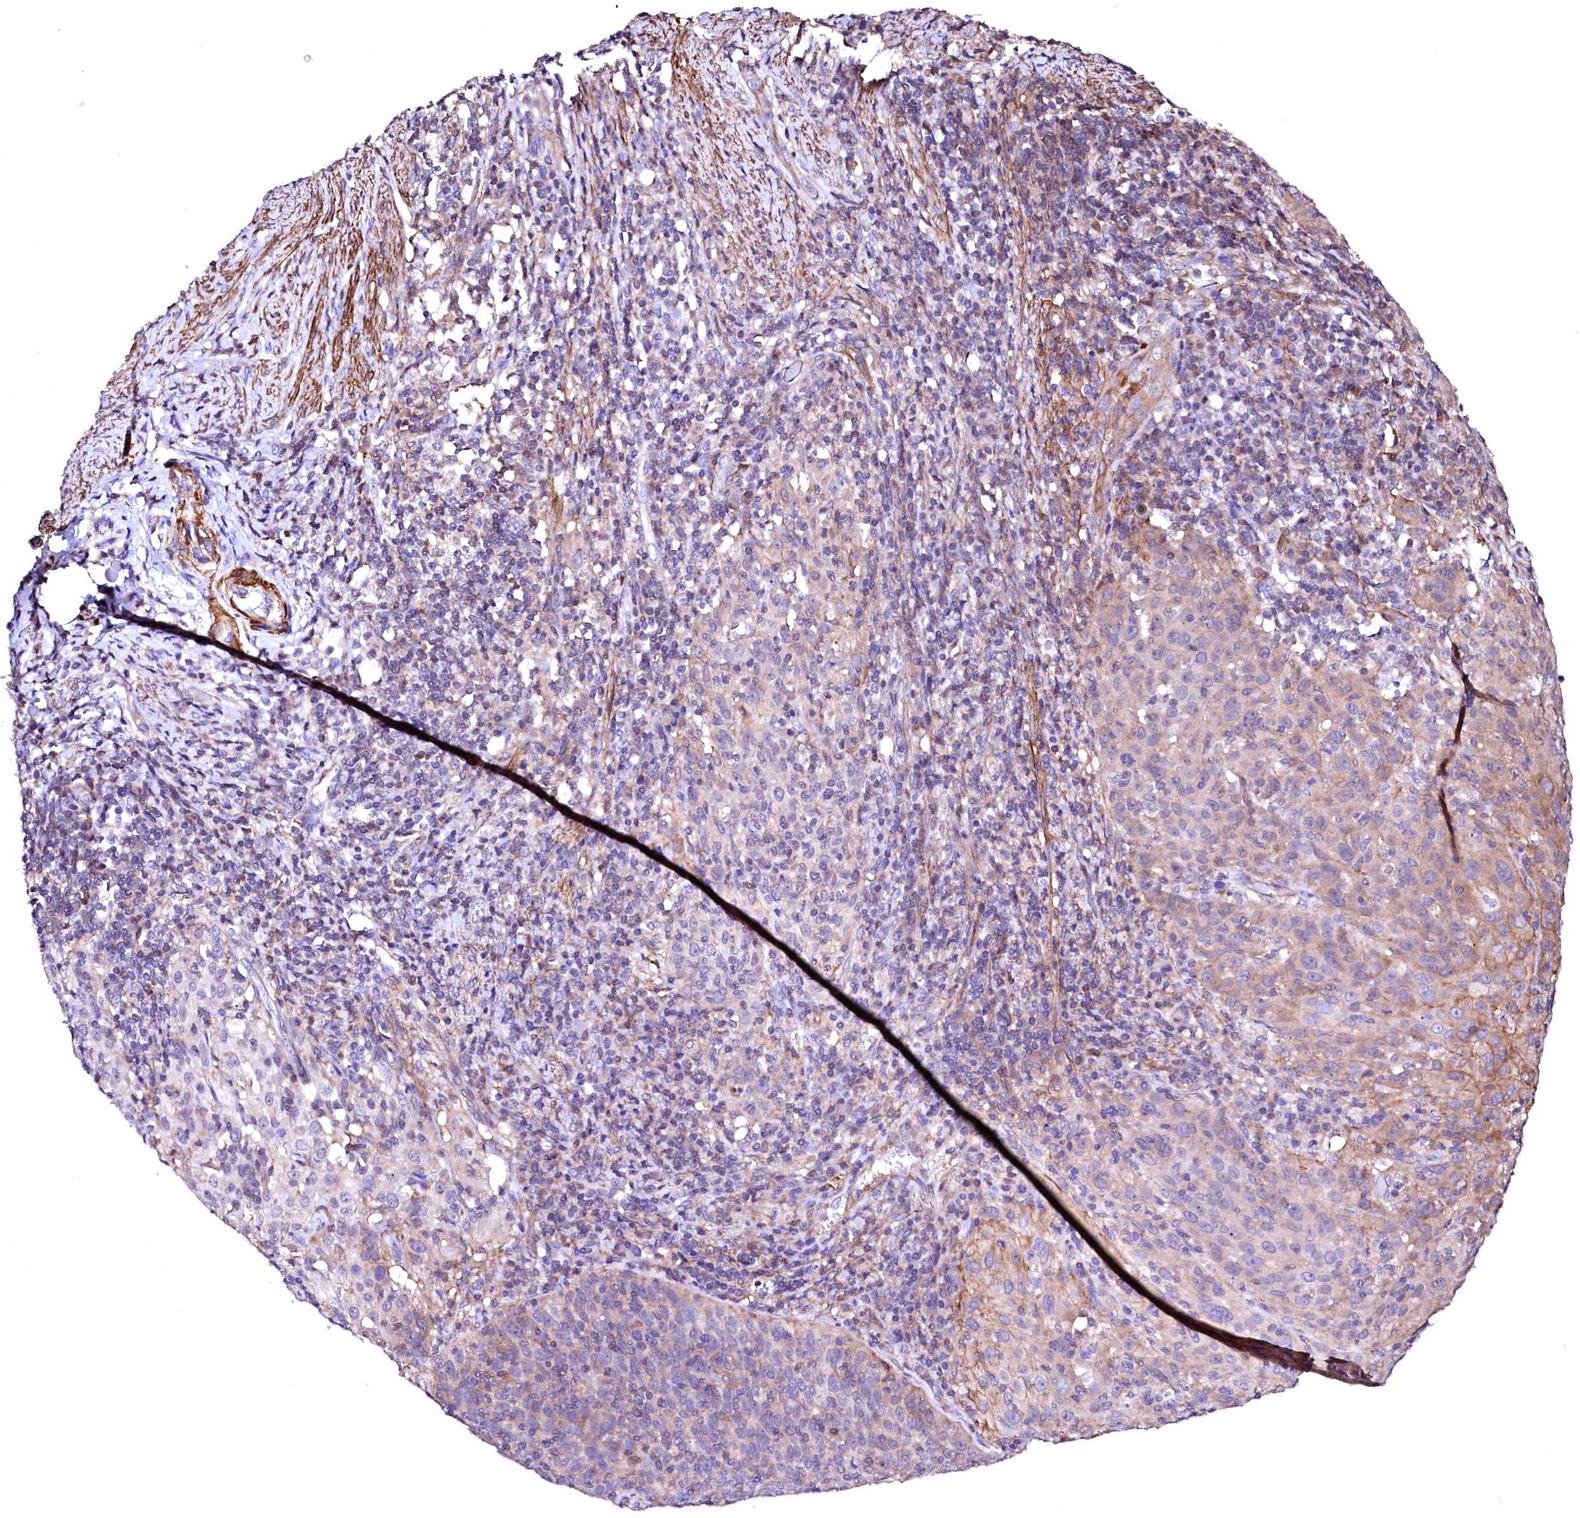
{"staining": {"intensity": "weak", "quantity": "<25%", "location": "cytoplasmic/membranous"}, "tissue": "cervical cancer", "cell_type": "Tumor cells", "image_type": "cancer", "snomed": [{"axis": "morphology", "description": "Squamous cell carcinoma, NOS"}, {"axis": "topography", "description": "Cervix"}], "caption": "Immunohistochemical staining of human cervical squamous cell carcinoma shows no significant positivity in tumor cells.", "gene": "GPR176", "patient": {"sex": "female", "age": 50}}